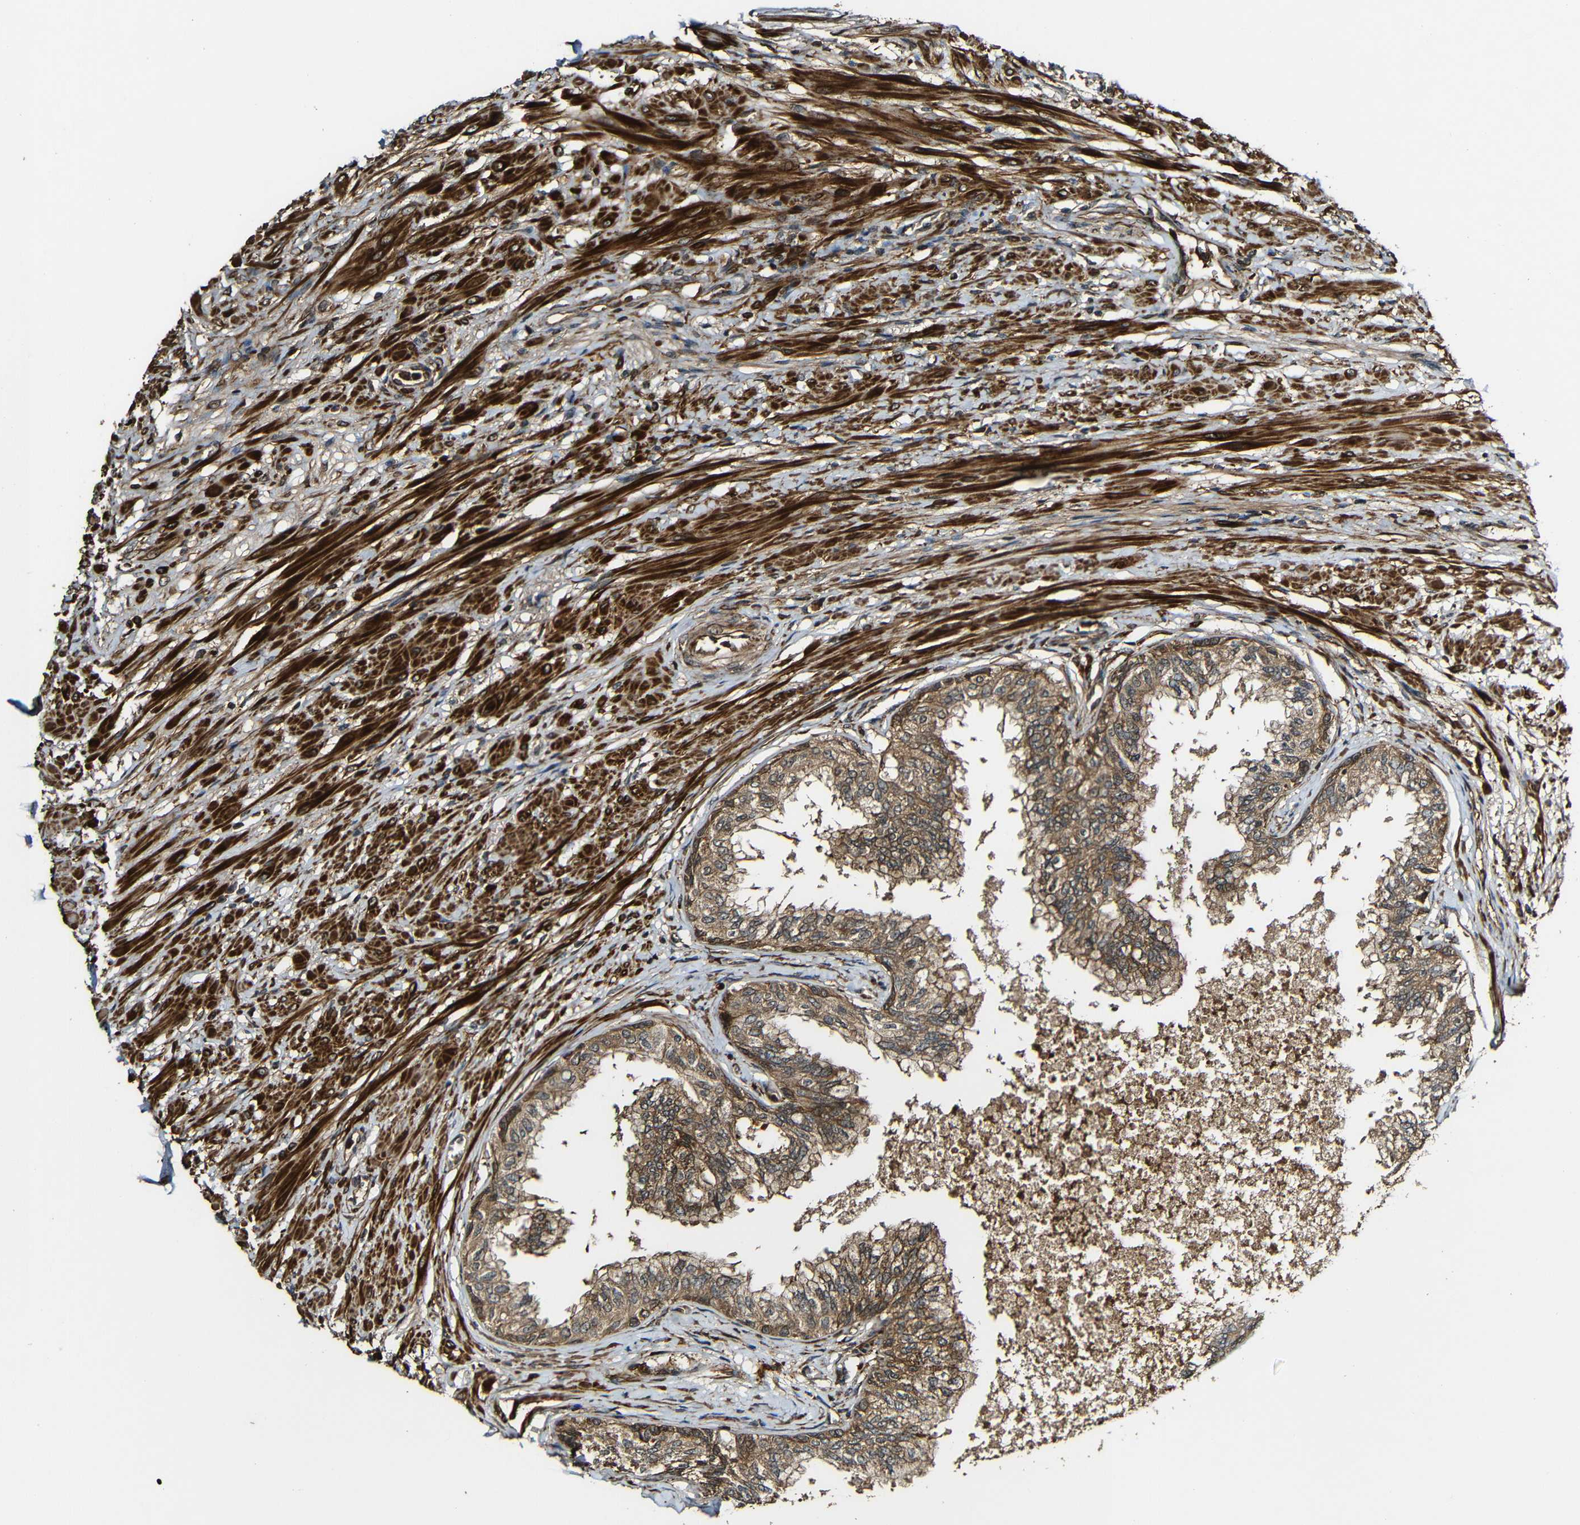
{"staining": {"intensity": "strong", "quantity": ">75%", "location": "cytoplasmic/membranous"}, "tissue": "prostate", "cell_type": "Glandular cells", "image_type": "normal", "snomed": [{"axis": "morphology", "description": "Normal tissue, NOS"}, {"axis": "topography", "description": "Prostate"}, {"axis": "topography", "description": "Seminal veicle"}], "caption": "Protein staining exhibits strong cytoplasmic/membranous staining in about >75% of glandular cells in unremarkable prostate.", "gene": "CASP8", "patient": {"sex": "male", "age": 60}}